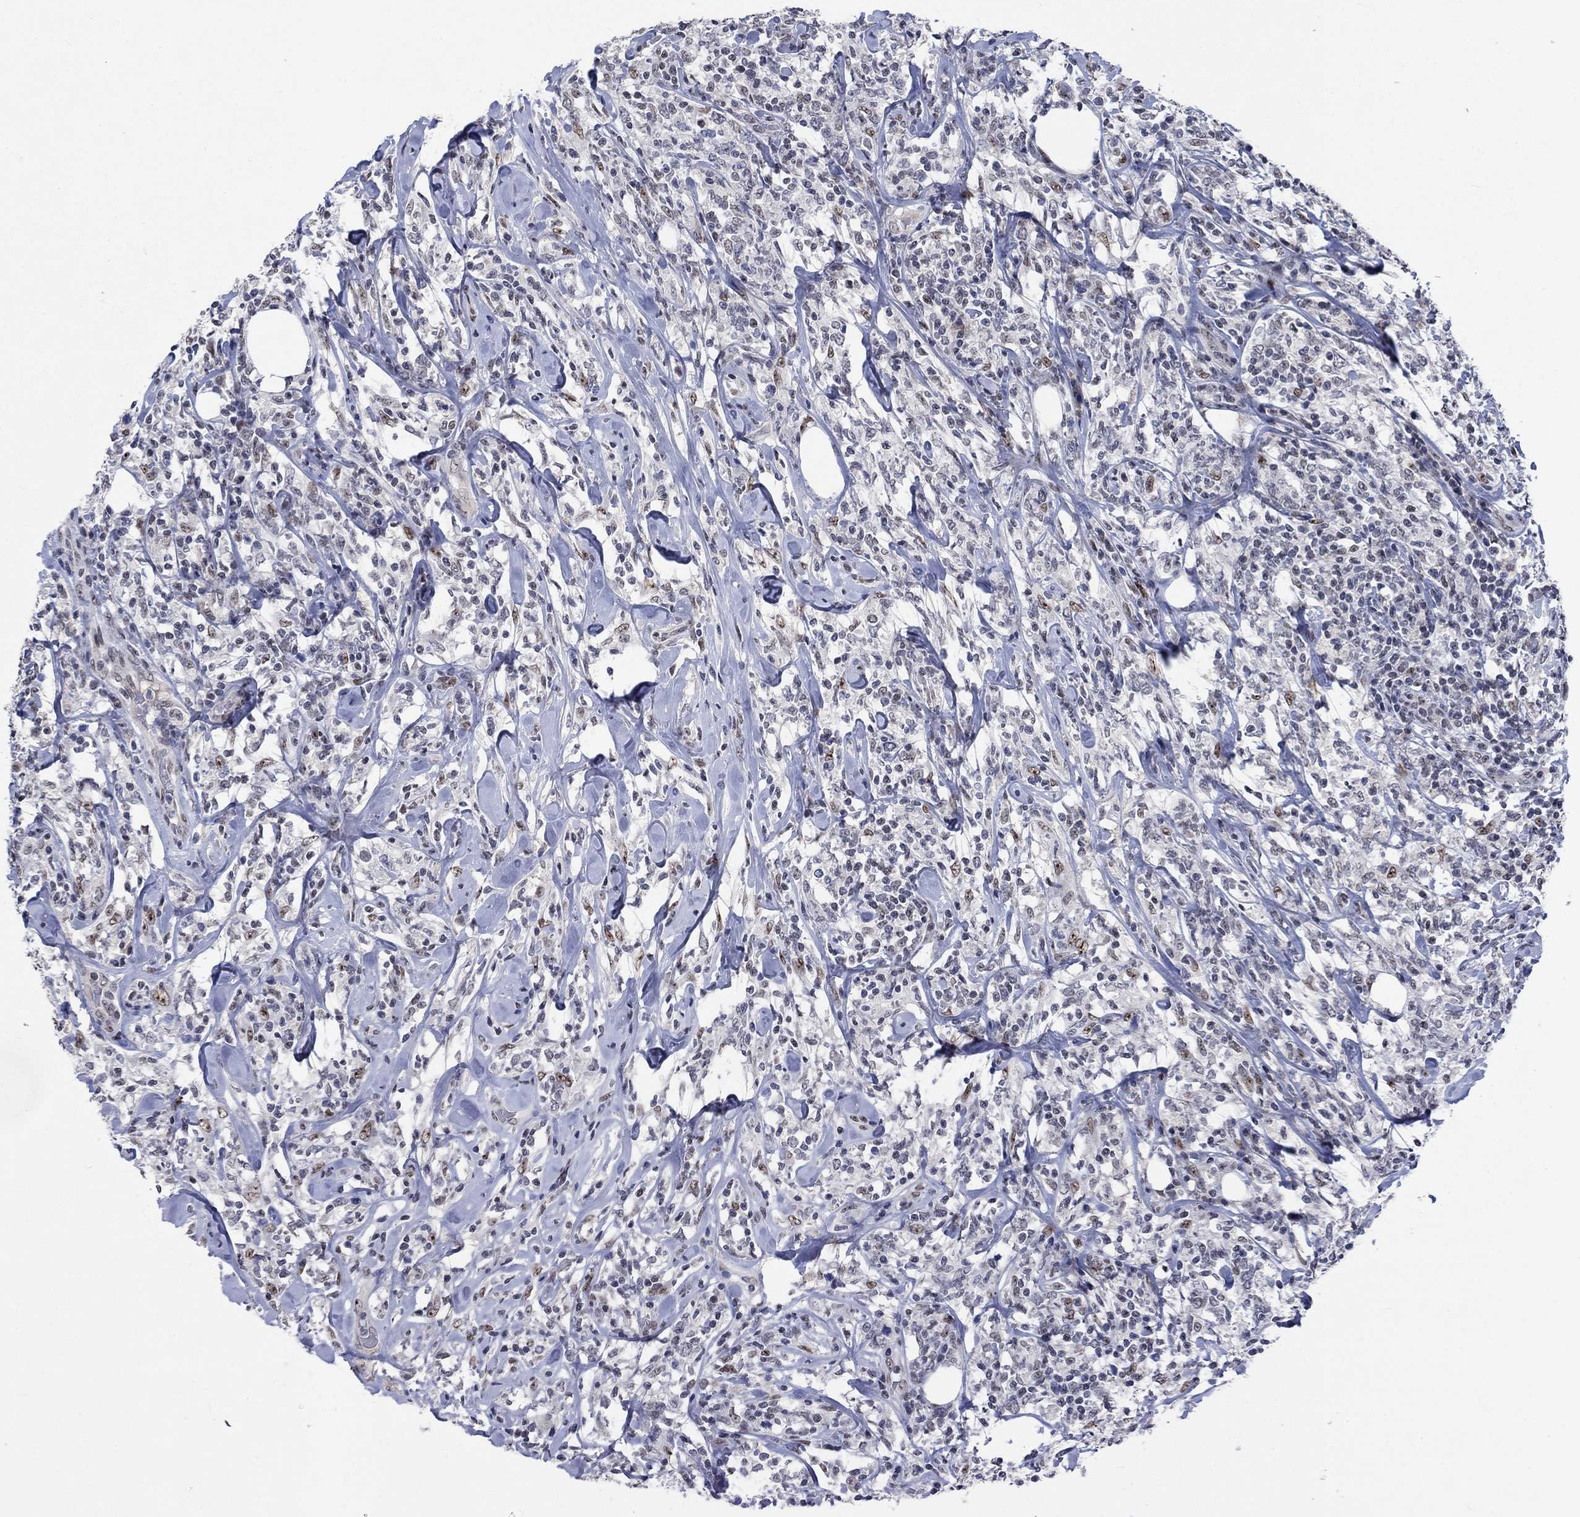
{"staining": {"intensity": "weak", "quantity": "<25%", "location": "nuclear"}, "tissue": "lymphoma", "cell_type": "Tumor cells", "image_type": "cancer", "snomed": [{"axis": "morphology", "description": "Malignant lymphoma, non-Hodgkin's type, High grade"}, {"axis": "topography", "description": "Lymph node"}], "caption": "High-grade malignant lymphoma, non-Hodgkin's type was stained to show a protein in brown. There is no significant positivity in tumor cells.", "gene": "HTN1", "patient": {"sex": "female", "age": 84}}